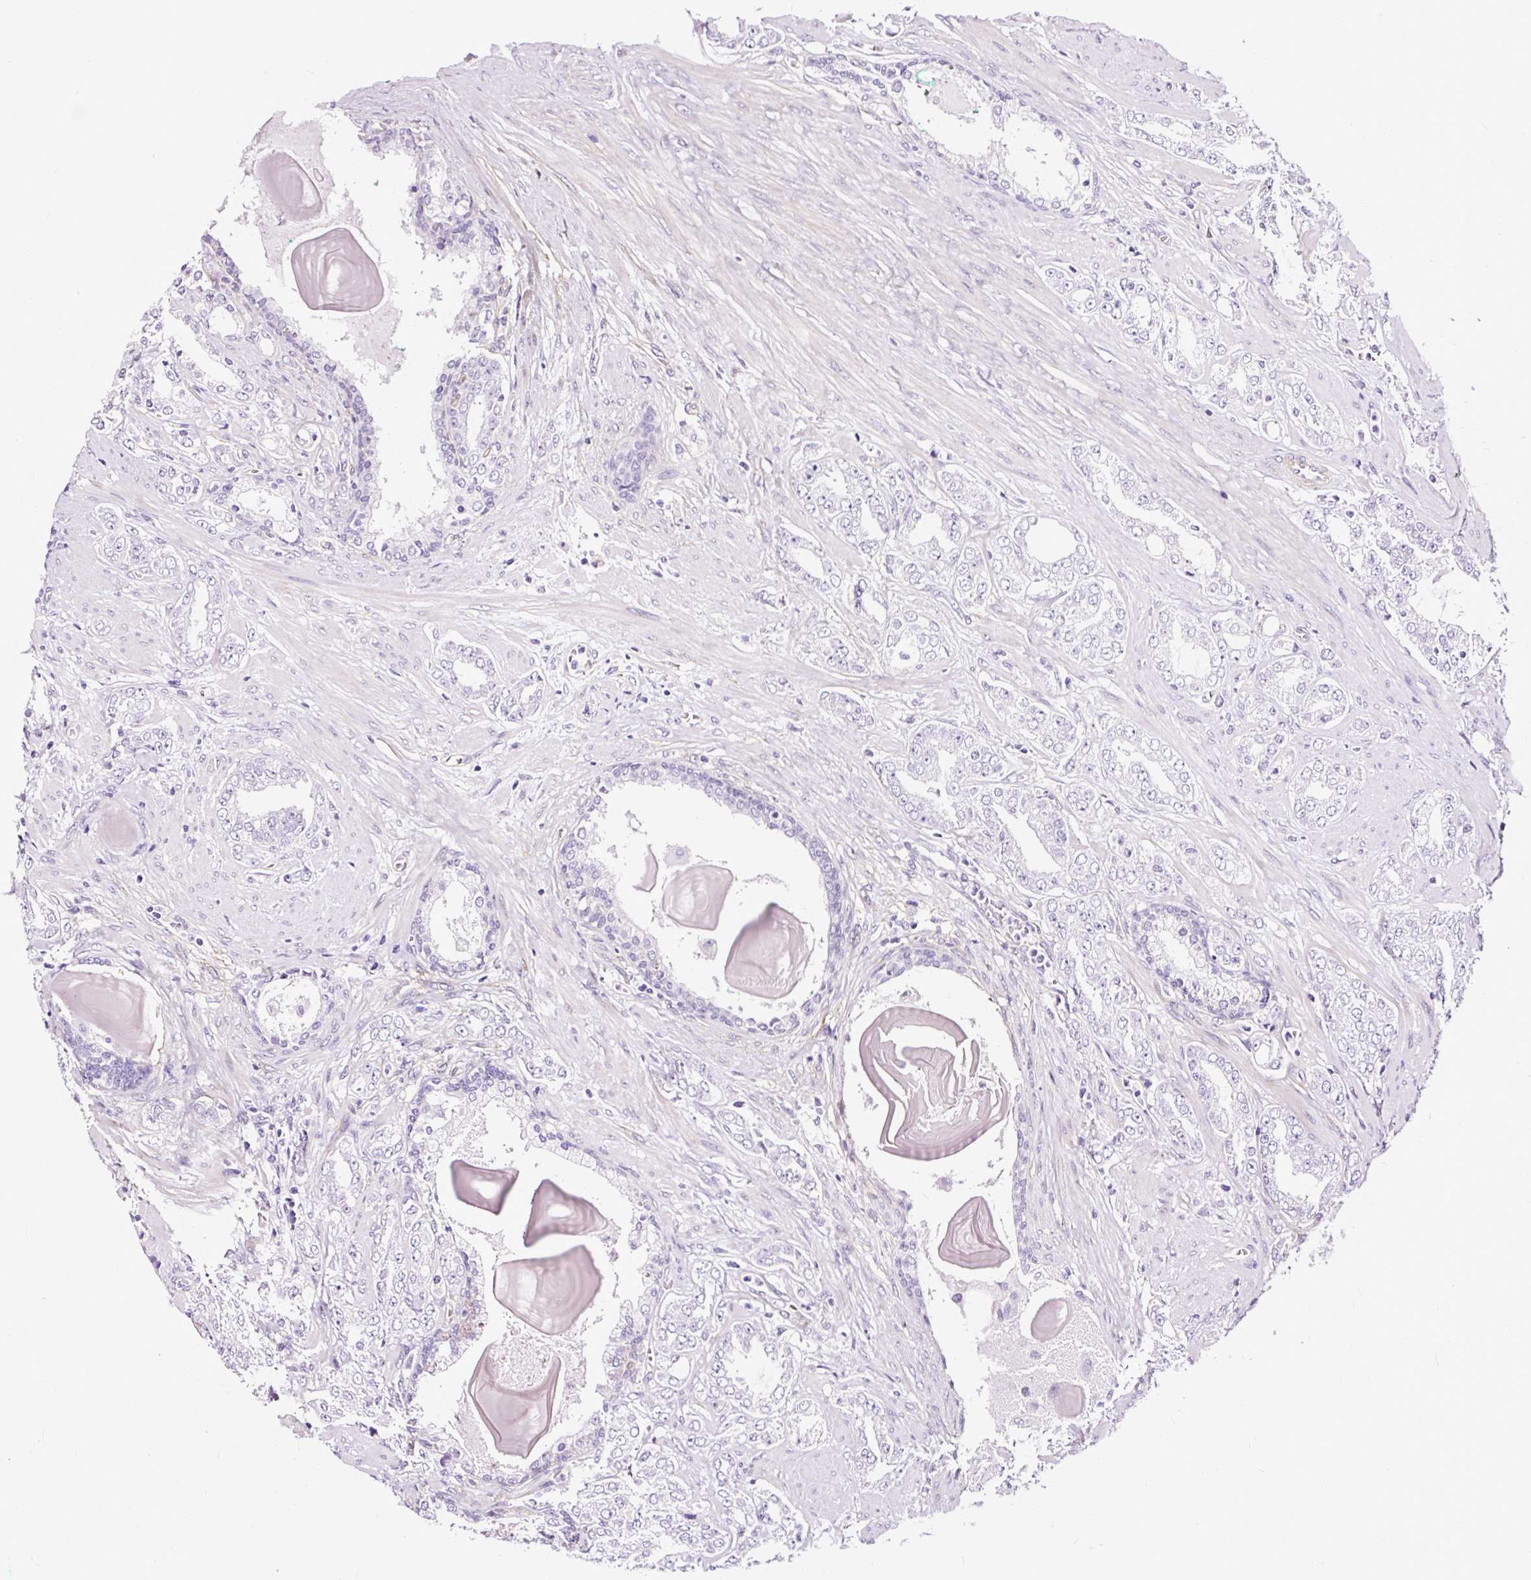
{"staining": {"intensity": "negative", "quantity": "none", "location": "none"}, "tissue": "prostate cancer", "cell_type": "Tumor cells", "image_type": "cancer", "snomed": [{"axis": "morphology", "description": "Adenocarcinoma, High grade"}, {"axis": "topography", "description": "Prostate"}], "caption": "Immunohistochemistry (IHC) micrograph of human high-grade adenocarcinoma (prostate) stained for a protein (brown), which shows no positivity in tumor cells.", "gene": "SLC7A8", "patient": {"sex": "male", "age": 64}}